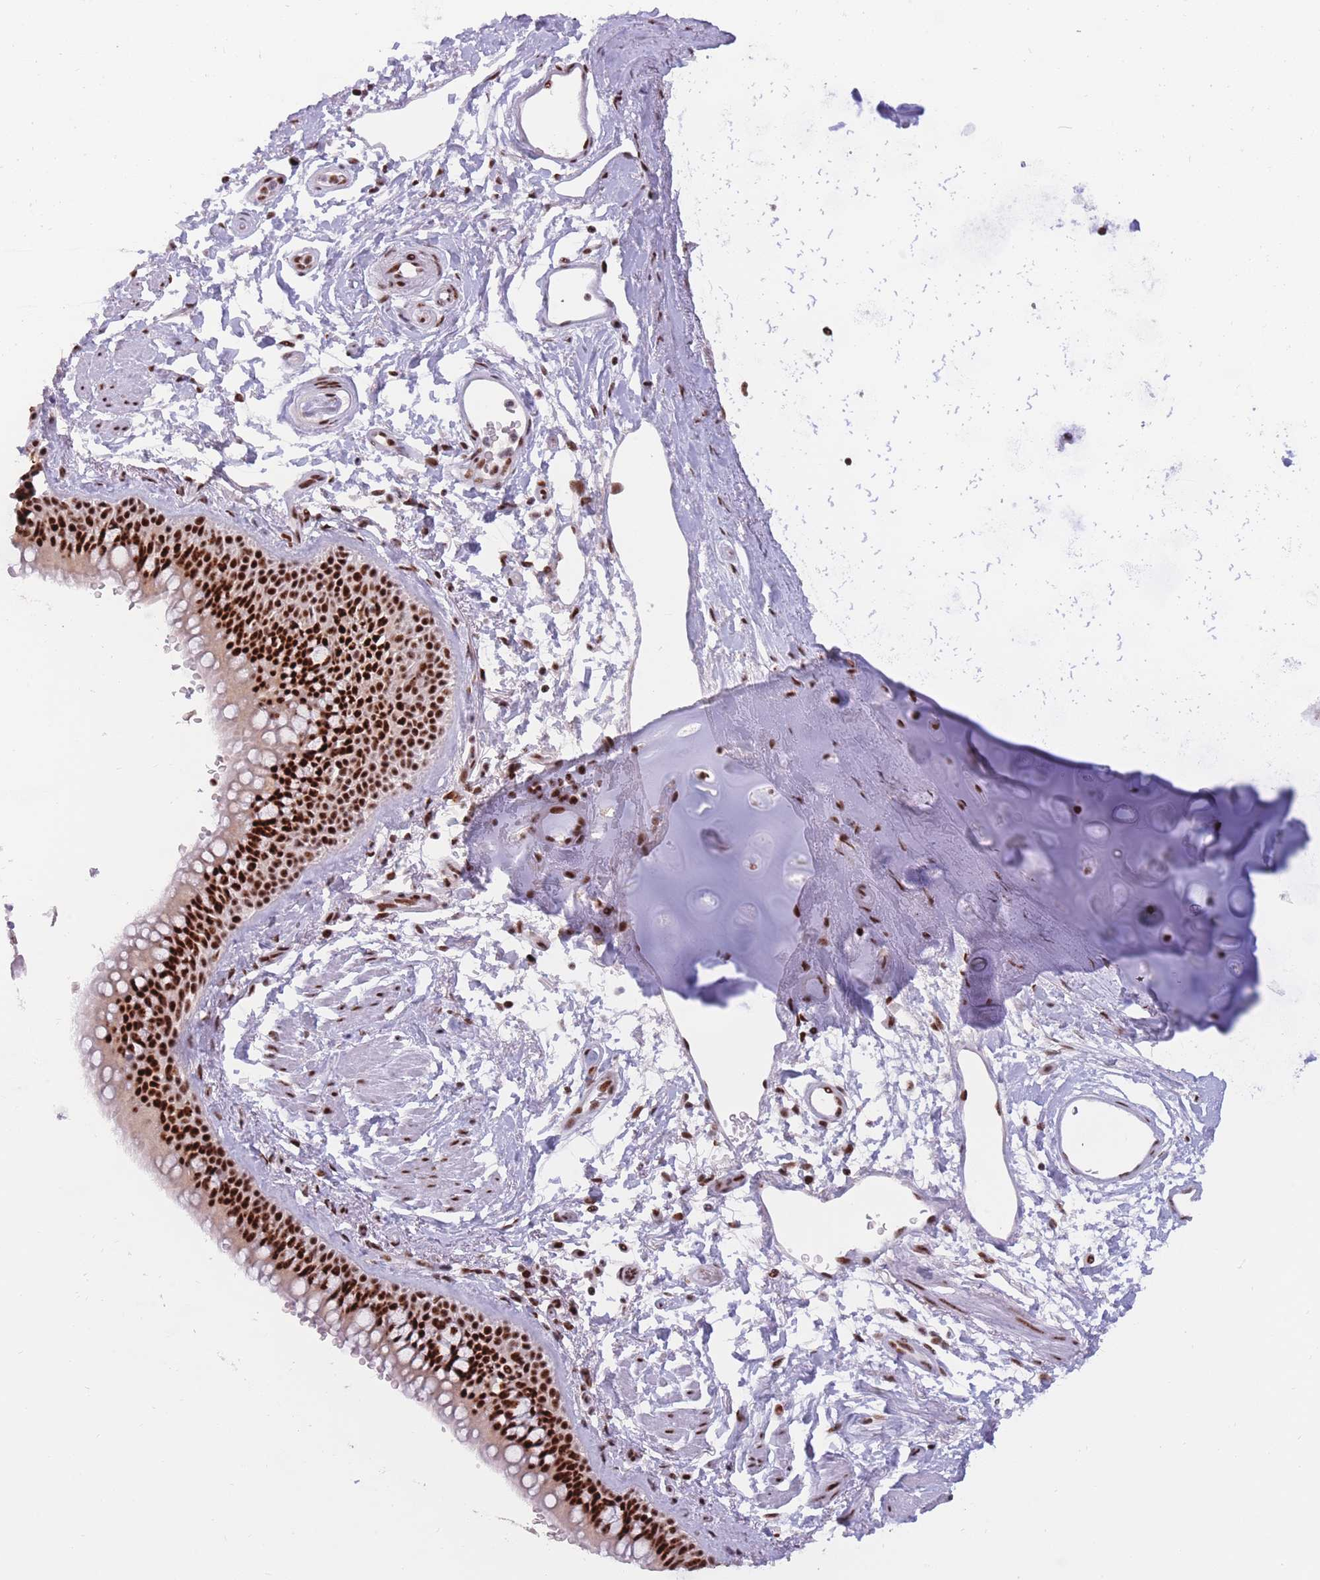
{"staining": {"intensity": "strong", "quantity": ">75%", "location": "nuclear"}, "tissue": "bronchus", "cell_type": "Respiratory epithelial cells", "image_type": "normal", "snomed": [{"axis": "morphology", "description": "Normal tissue, NOS"}, {"axis": "topography", "description": "Lymph node"}, {"axis": "topography", "description": "Cartilage tissue"}, {"axis": "topography", "description": "Bronchus"}], "caption": "Human bronchus stained with a protein marker reveals strong staining in respiratory epithelial cells.", "gene": "TMEM35B", "patient": {"sex": "female", "age": 70}}